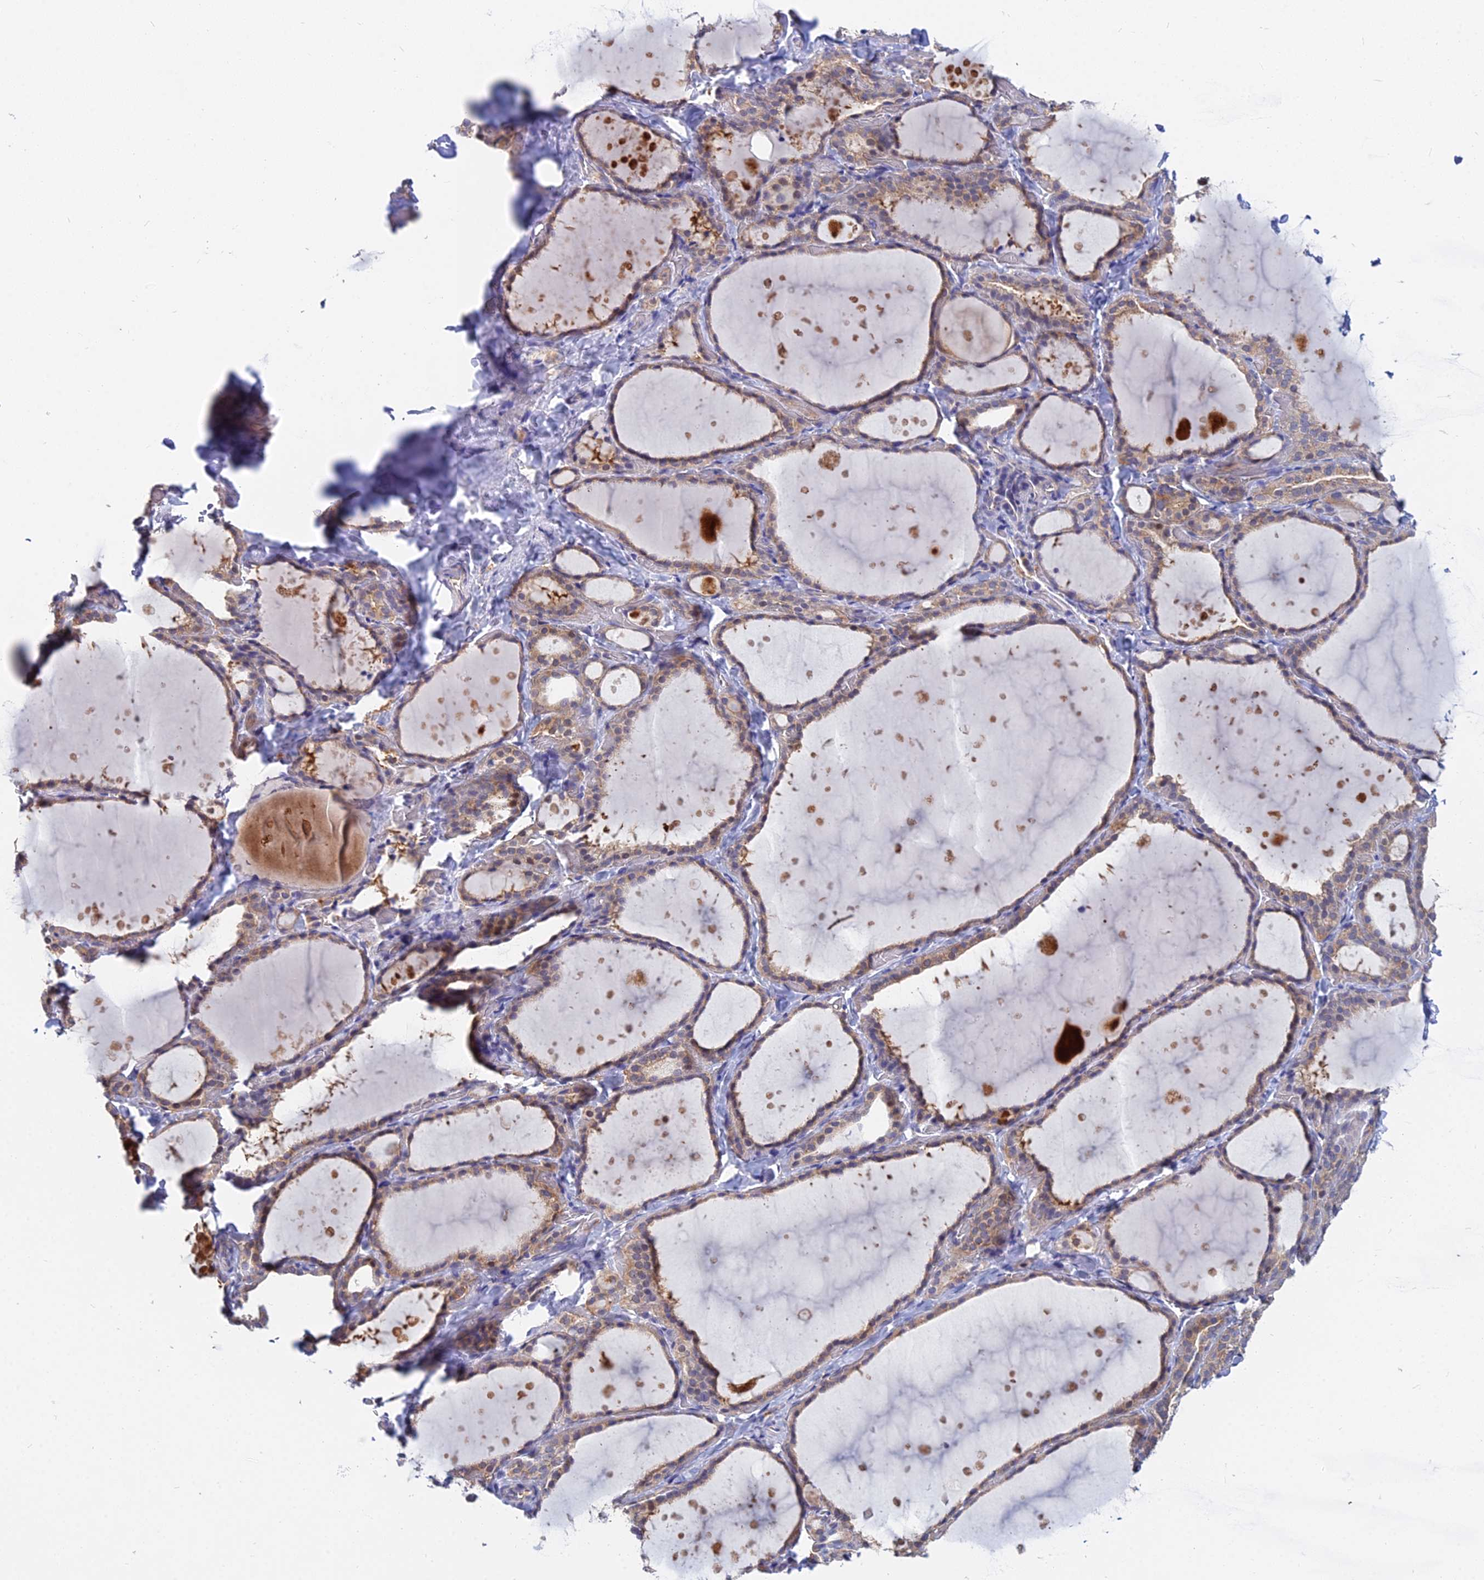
{"staining": {"intensity": "moderate", "quantity": ">75%", "location": "cytoplasmic/membranous"}, "tissue": "thyroid gland", "cell_type": "Glandular cells", "image_type": "normal", "snomed": [{"axis": "morphology", "description": "Normal tissue, NOS"}, {"axis": "topography", "description": "Thyroid gland"}], "caption": "About >75% of glandular cells in benign thyroid gland show moderate cytoplasmic/membranous protein positivity as visualized by brown immunohistochemical staining.", "gene": "B3GALT4", "patient": {"sex": "female", "age": 44}}